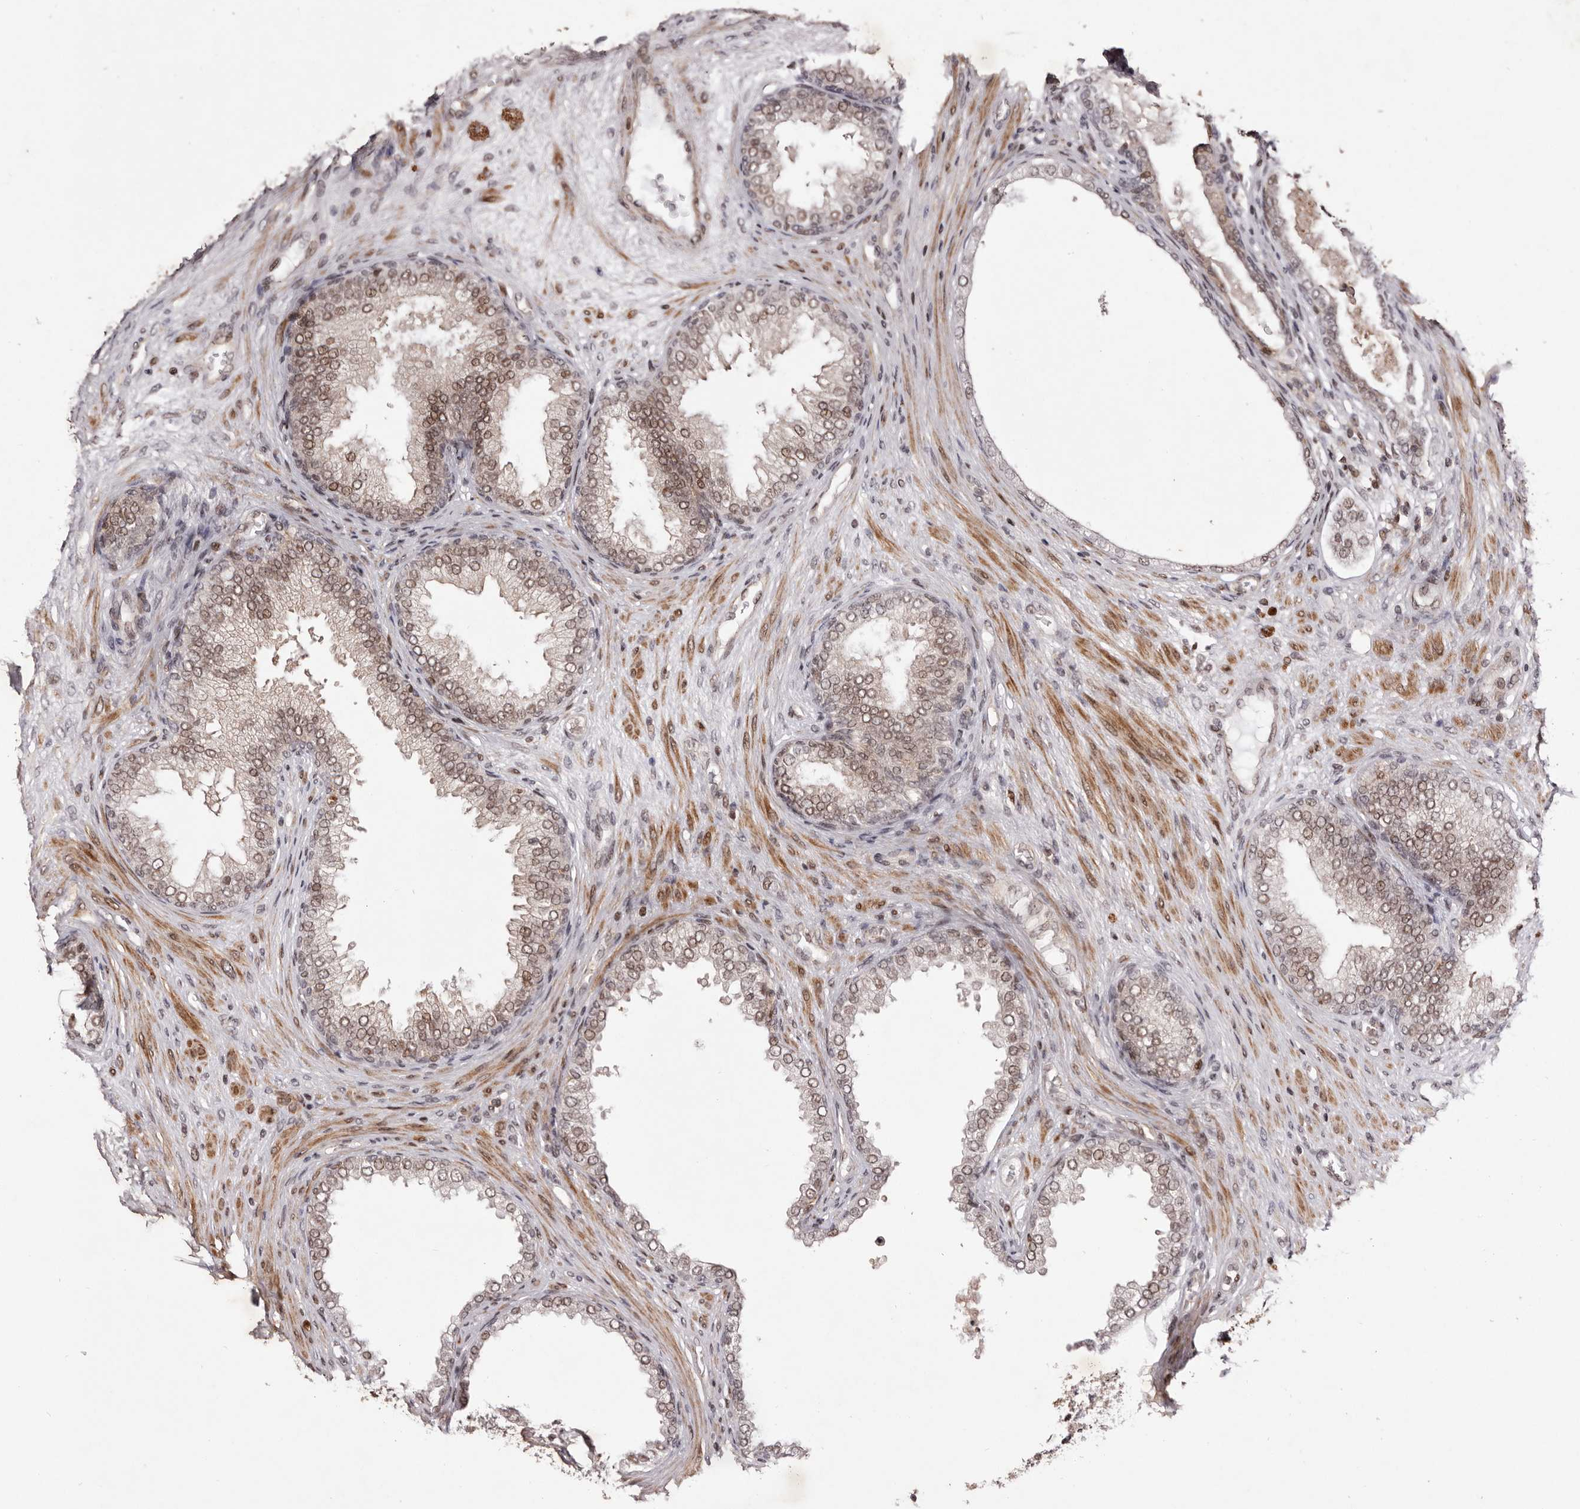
{"staining": {"intensity": "weak", "quantity": "25%-75%", "location": "nuclear"}, "tissue": "prostate", "cell_type": "Glandular cells", "image_type": "normal", "snomed": [{"axis": "morphology", "description": "Normal tissue, NOS"}, {"axis": "topography", "description": "Prostate"}], "caption": "Benign prostate was stained to show a protein in brown. There is low levels of weak nuclear staining in approximately 25%-75% of glandular cells. (DAB IHC with brightfield microscopy, high magnification).", "gene": "FBXO5", "patient": {"sex": "male", "age": 76}}